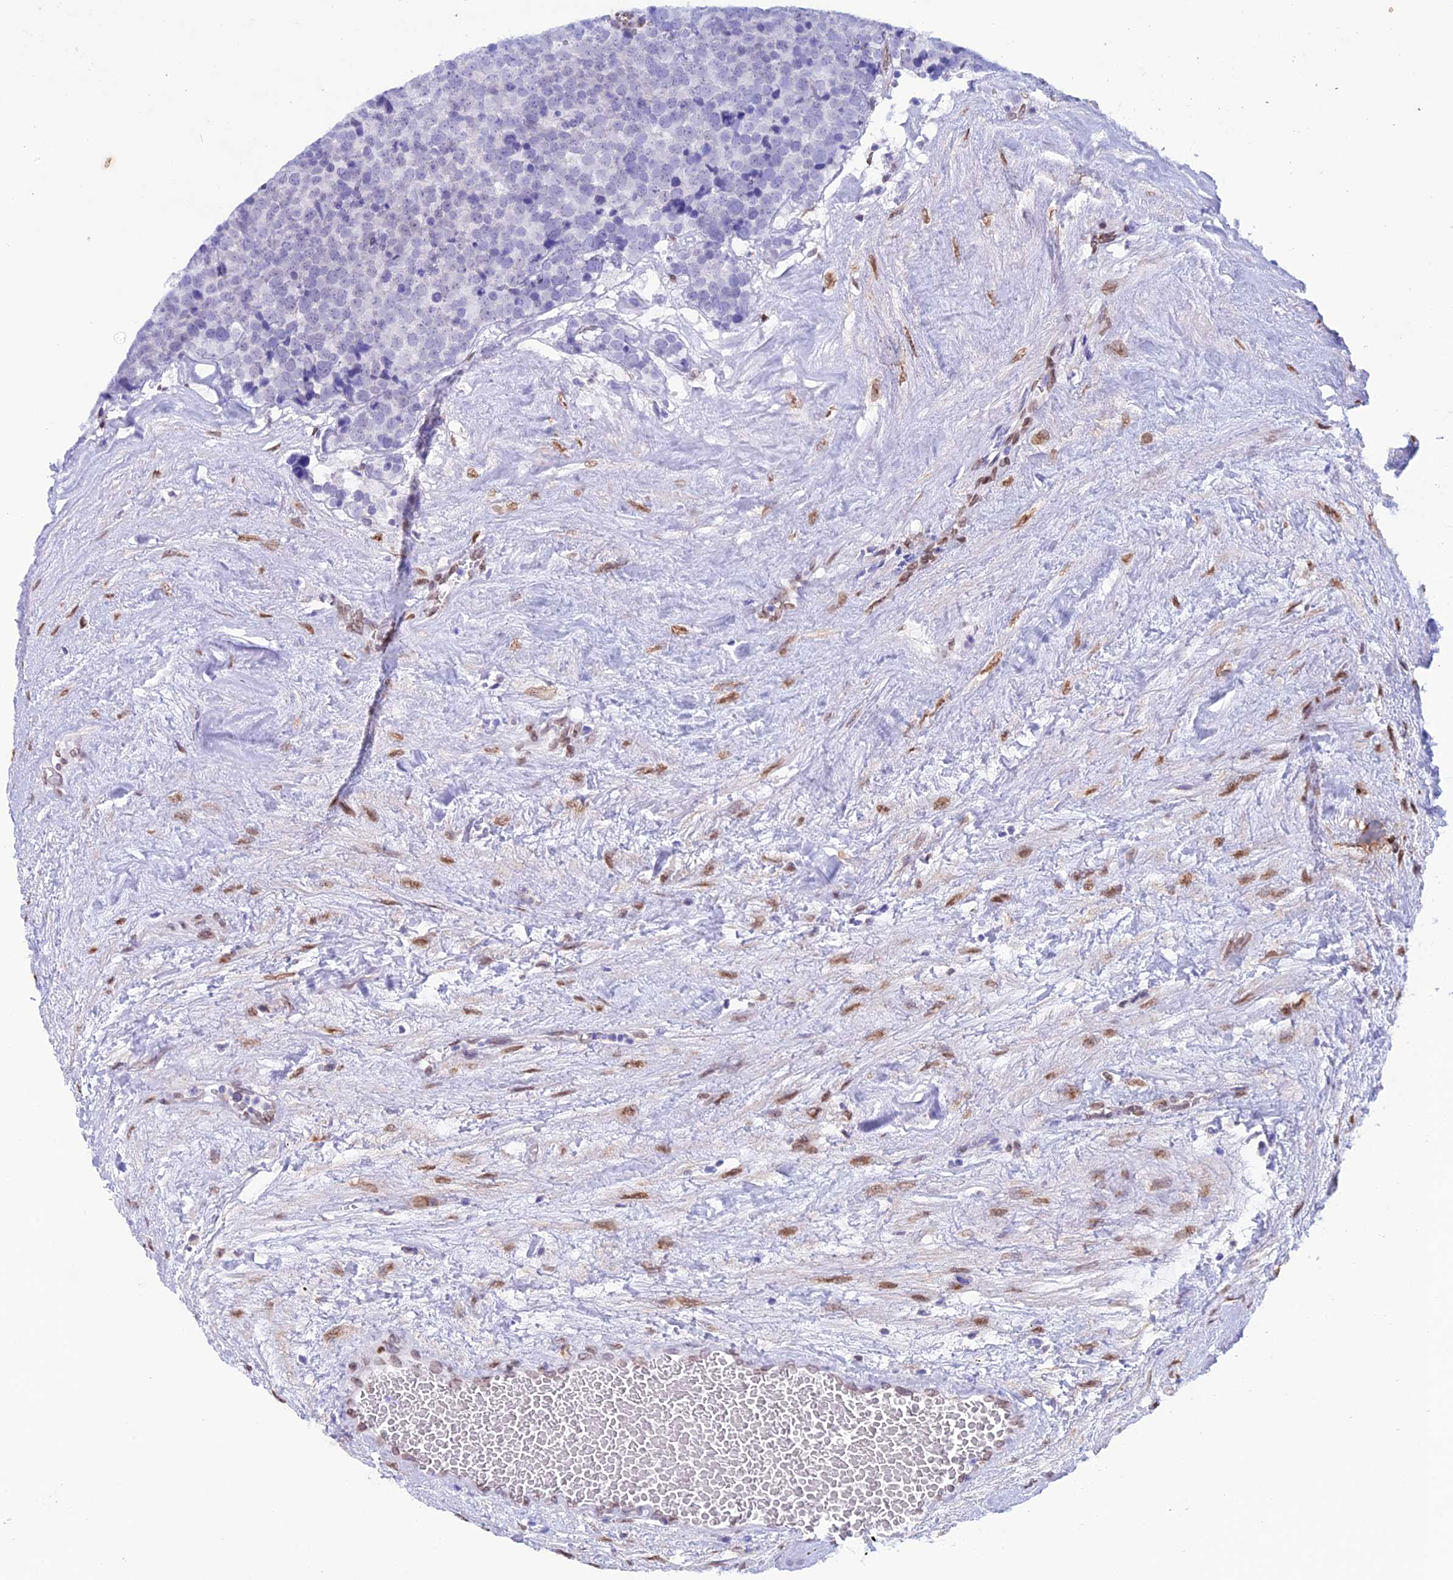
{"staining": {"intensity": "negative", "quantity": "none", "location": "none"}, "tissue": "testis cancer", "cell_type": "Tumor cells", "image_type": "cancer", "snomed": [{"axis": "morphology", "description": "Seminoma, NOS"}, {"axis": "topography", "description": "Testis"}], "caption": "A high-resolution micrograph shows immunohistochemistry staining of seminoma (testis), which shows no significant positivity in tumor cells. (Brightfield microscopy of DAB (3,3'-diaminobenzidine) immunohistochemistry at high magnification).", "gene": "TMPRSS7", "patient": {"sex": "male", "age": 71}}